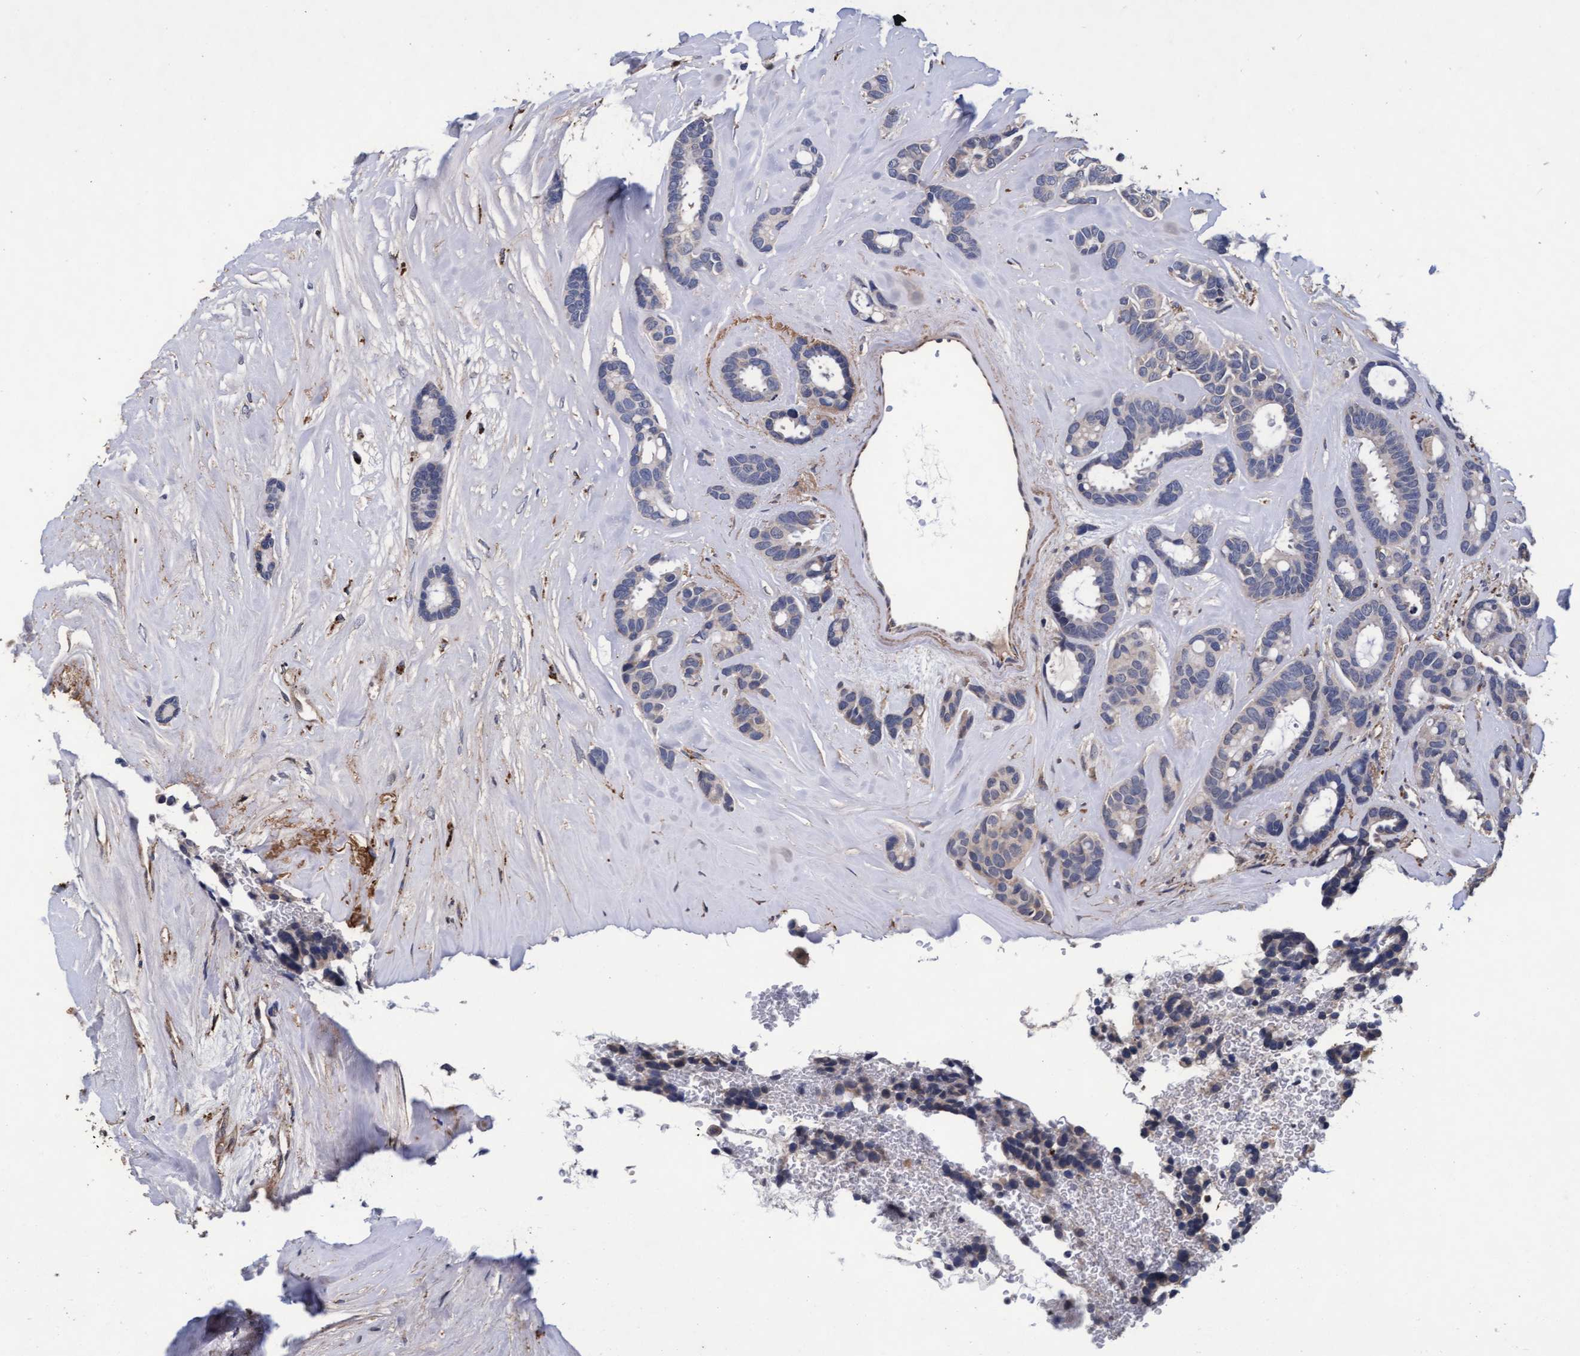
{"staining": {"intensity": "negative", "quantity": "none", "location": "none"}, "tissue": "breast cancer", "cell_type": "Tumor cells", "image_type": "cancer", "snomed": [{"axis": "morphology", "description": "Duct carcinoma"}, {"axis": "topography", "description": "Breast"}], "caption": "Breast cancer (infiltrating ductal carcinoma) was stained to show a protein in brown. There is no significant expression in tumor cells.", "gene": "CPQ", "patient": {"sex": "female", "age": 87}}